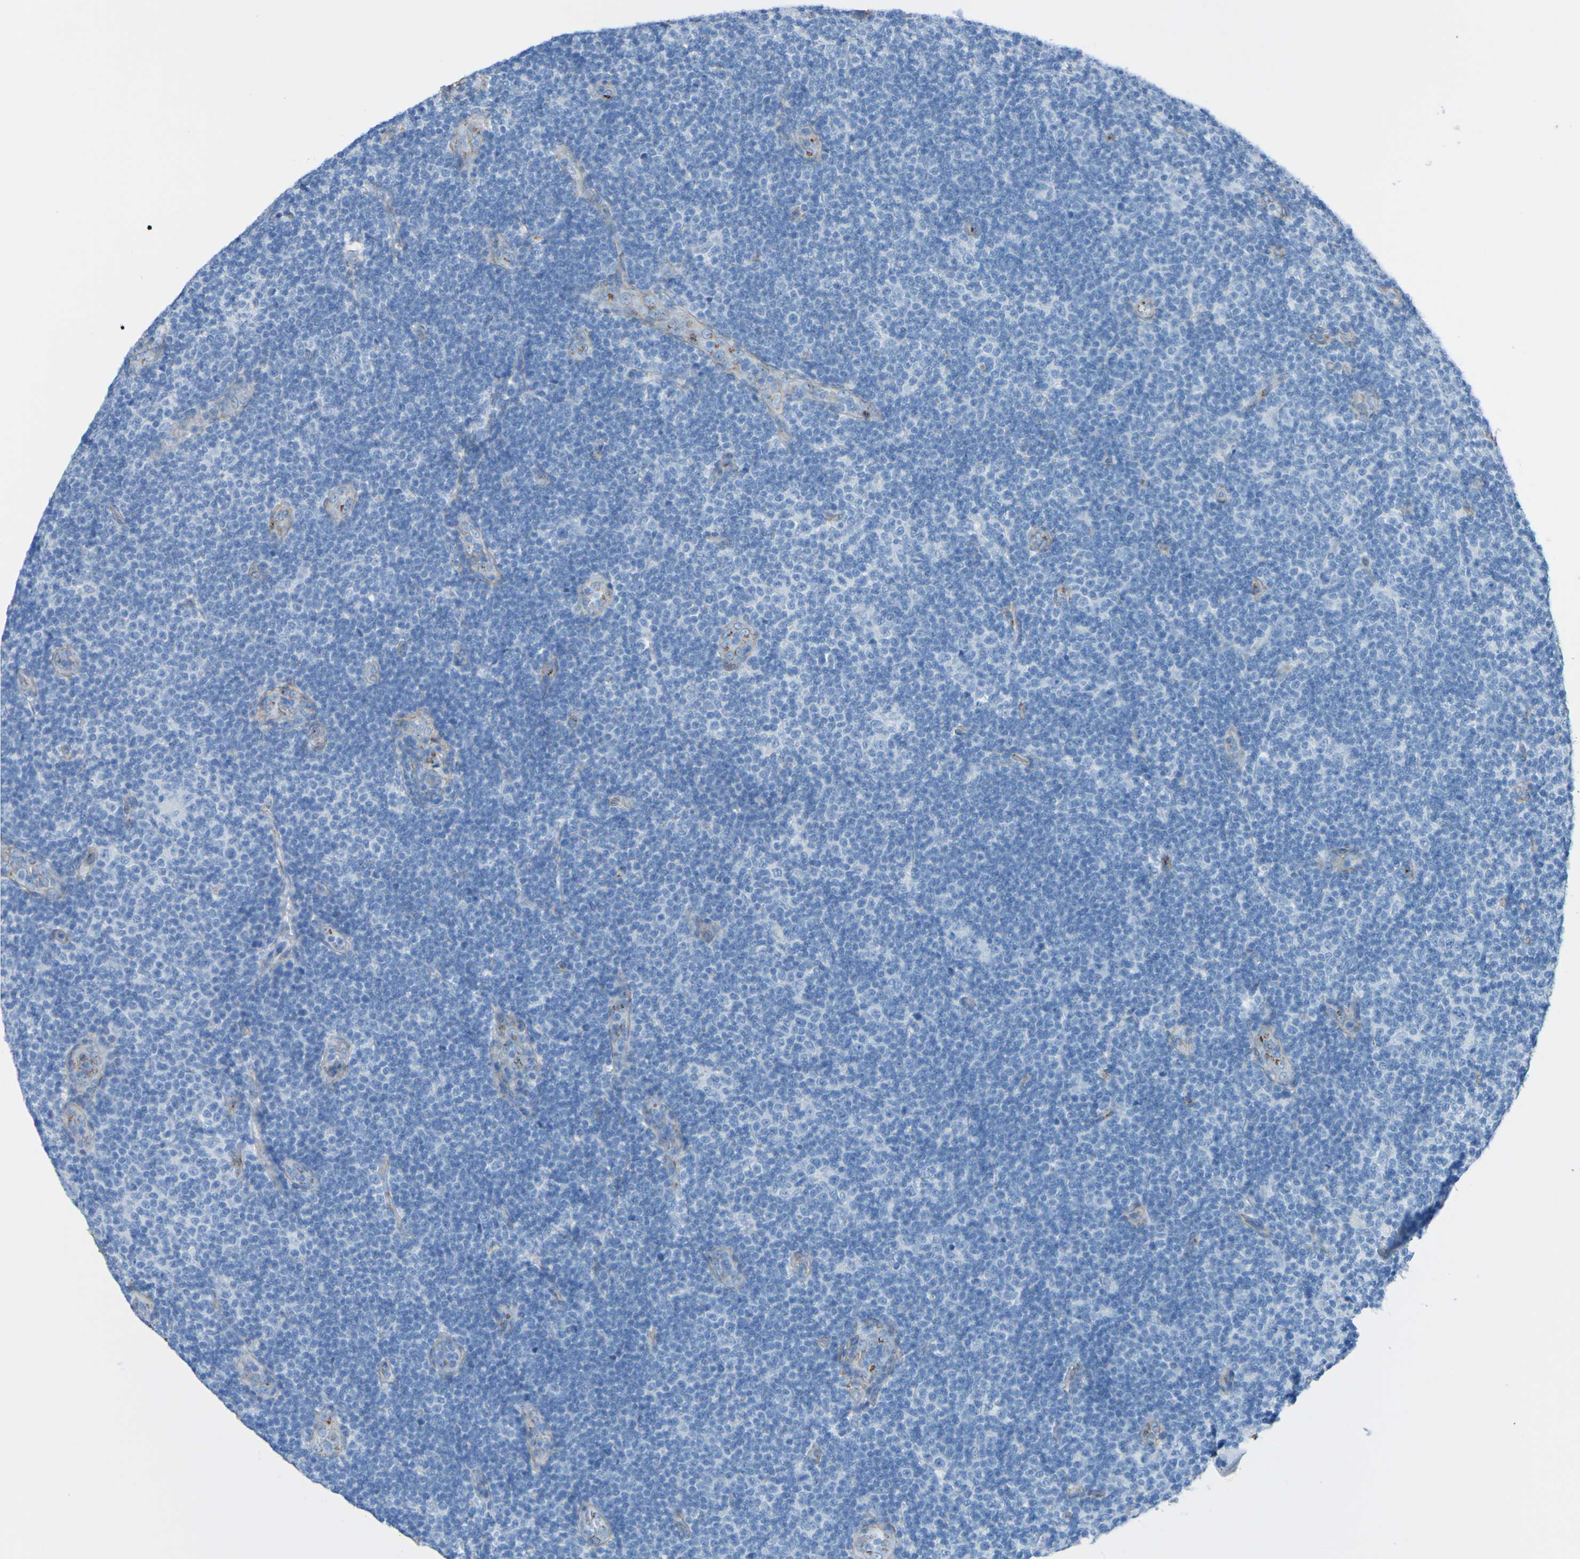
{"staining": {"intensity": "negative", "quantity": "none", "location": "none"}, "tissue": "lymphoma", "cell_type": "Tumor cells", "image_type": "cancer", "snomed": [{"axis": "morphology", "description": "Malignant lymphoma, non-Hodgkin's type, Low grade"}, {"axis": "topography", "description": "Lymph node"}], "caption": "This is a photomicrograph of immunohistochemistry (IHC) staining of lymphoma, which shows no staining in tumor cells.", "gene": "COL4A2", "patient": {"sex": "male", "age": 83}}